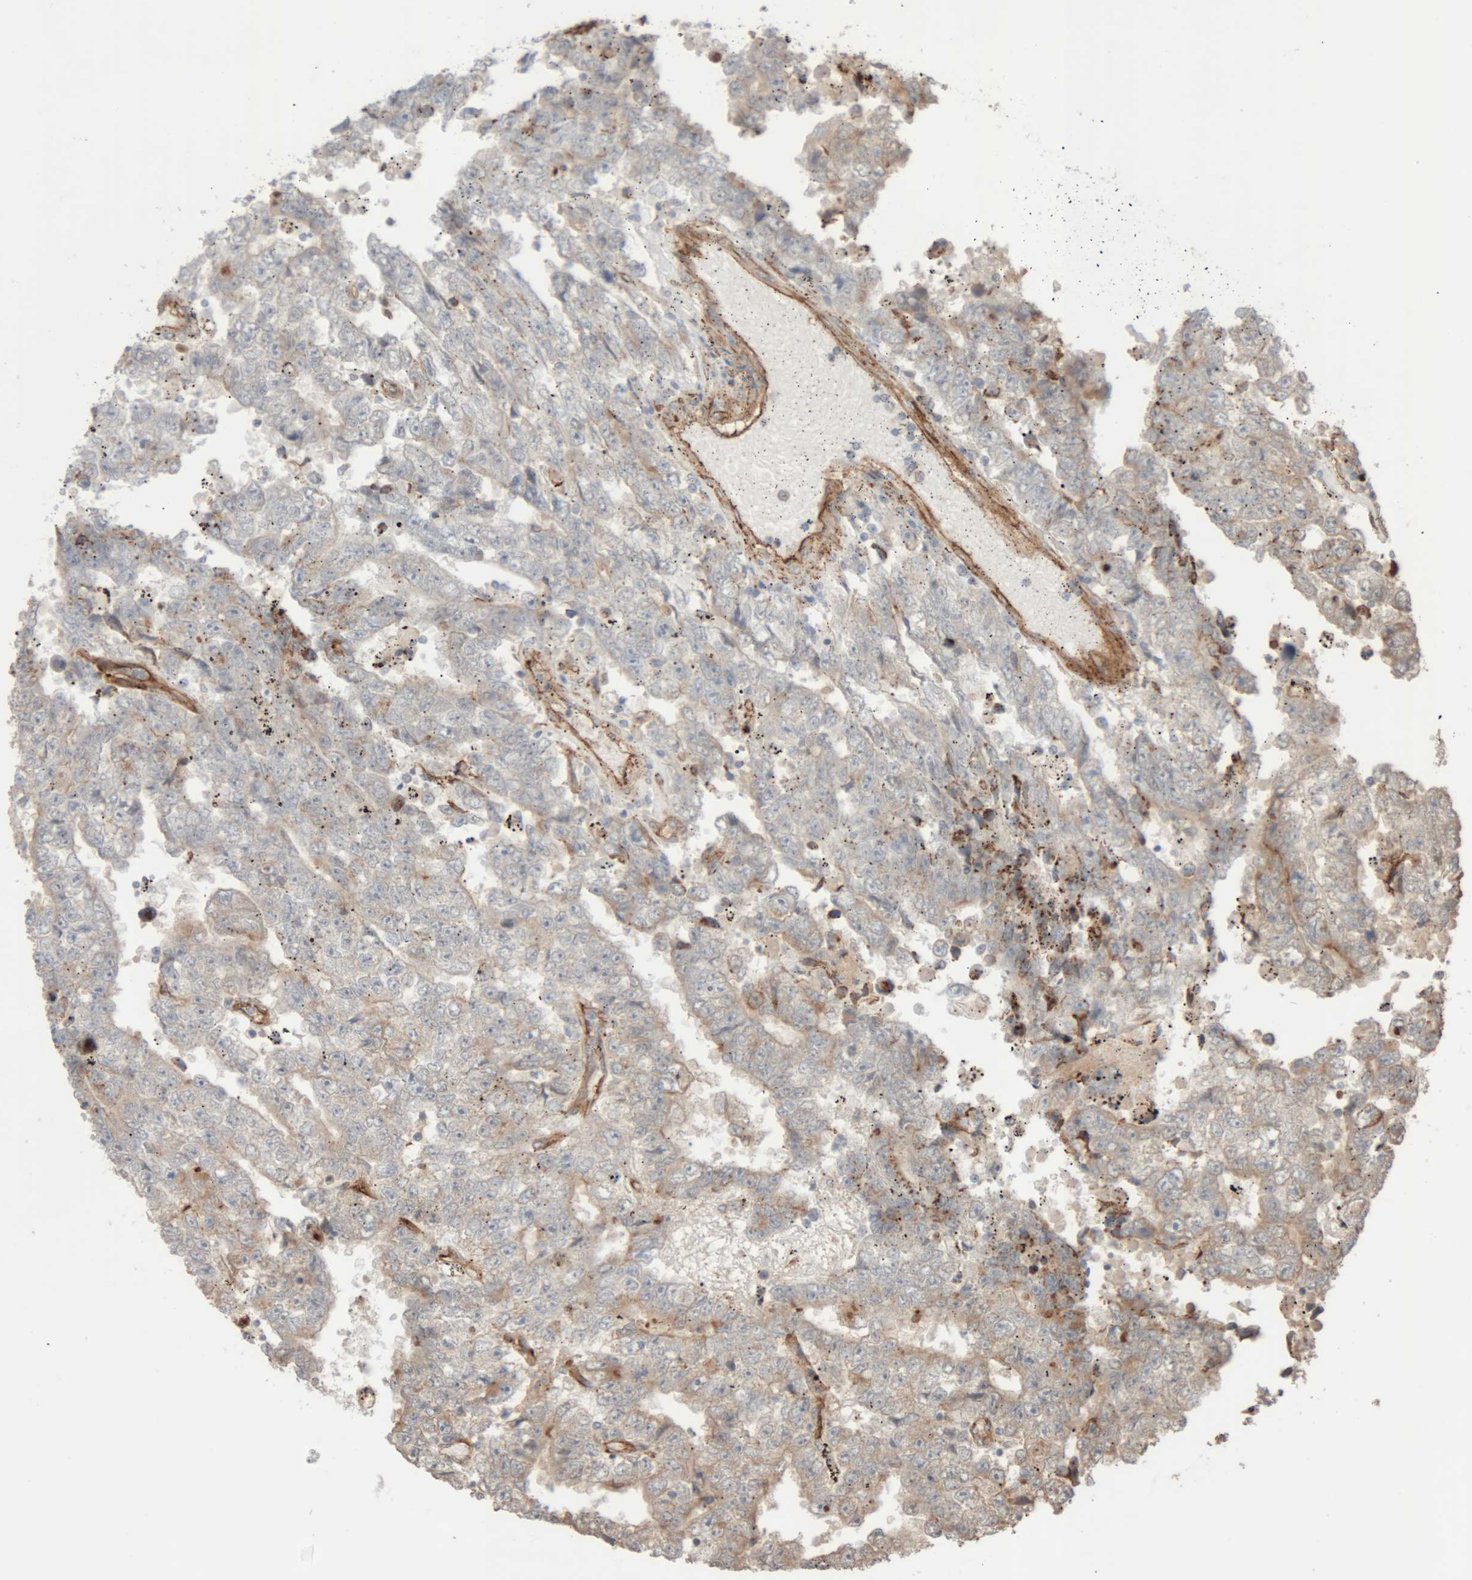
{"staining": {"intensity": "negative", "quantity": "none", "location": "none"}, "tissue": "testis cancer", "cell_type": "Tumor cells", "image_type": "cancer", "snomed": [{"axis": "morphology", "description": "Carcinoma, Embryonal, NOS"}, {"axis": "topography", "description": "Testis"}], "caption": "DAB (3,3'-diaminobenzidine) immunohistochemical staining of human testis cancer (embryonal carcinoma) reveals no significant expression in tumor cells. (Stains: DAB (3,3'-diaminobenzidine) immunohistochemistry with hematoxylin counter stain, Microscopy: brightfield microscopy at high magnification).", "gene": "RAB32", "patient": {"sex": "male", "age": 25}}